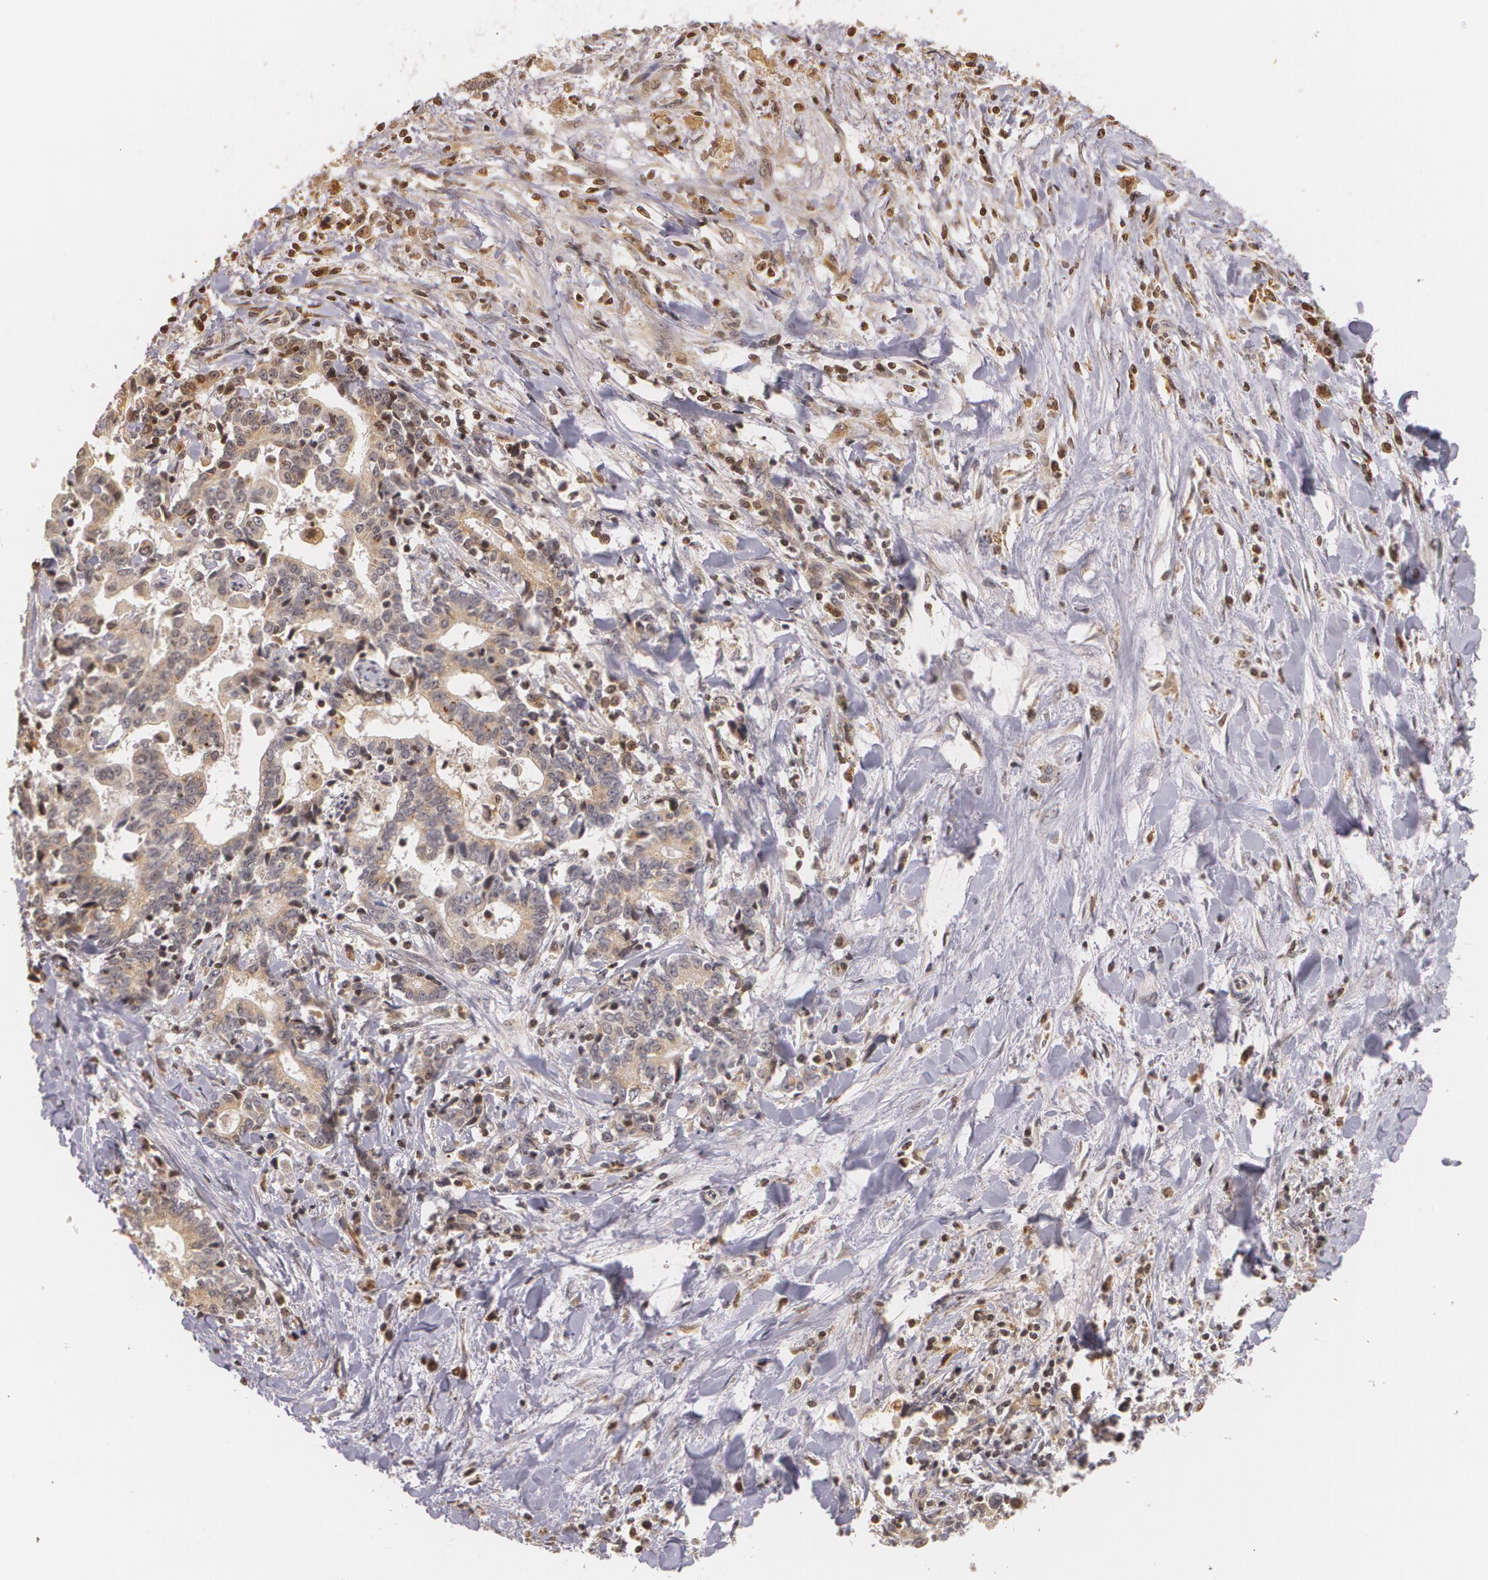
{"staining": {"intensity": "moderate", "quantity": "25%-75%", "location": "cytoplasmic/membranous"}, "tissue": "liver cancer", "cell_type": "Tumor cells", "image_type": "cancer", "snomed": [{"axis": "morphology", "description": "Cholangiocarcinoma"}, {"axis": "topography", "description": "Liver"}], "caption": "IHC (DAB) staining of human liver cancer demonstrates moderate cytoplasmic/membranous protein expression in approximately 25%-75% of tumor cells.", "gene": "VAV3", "patient": {"sex": "male", "age": 57}}